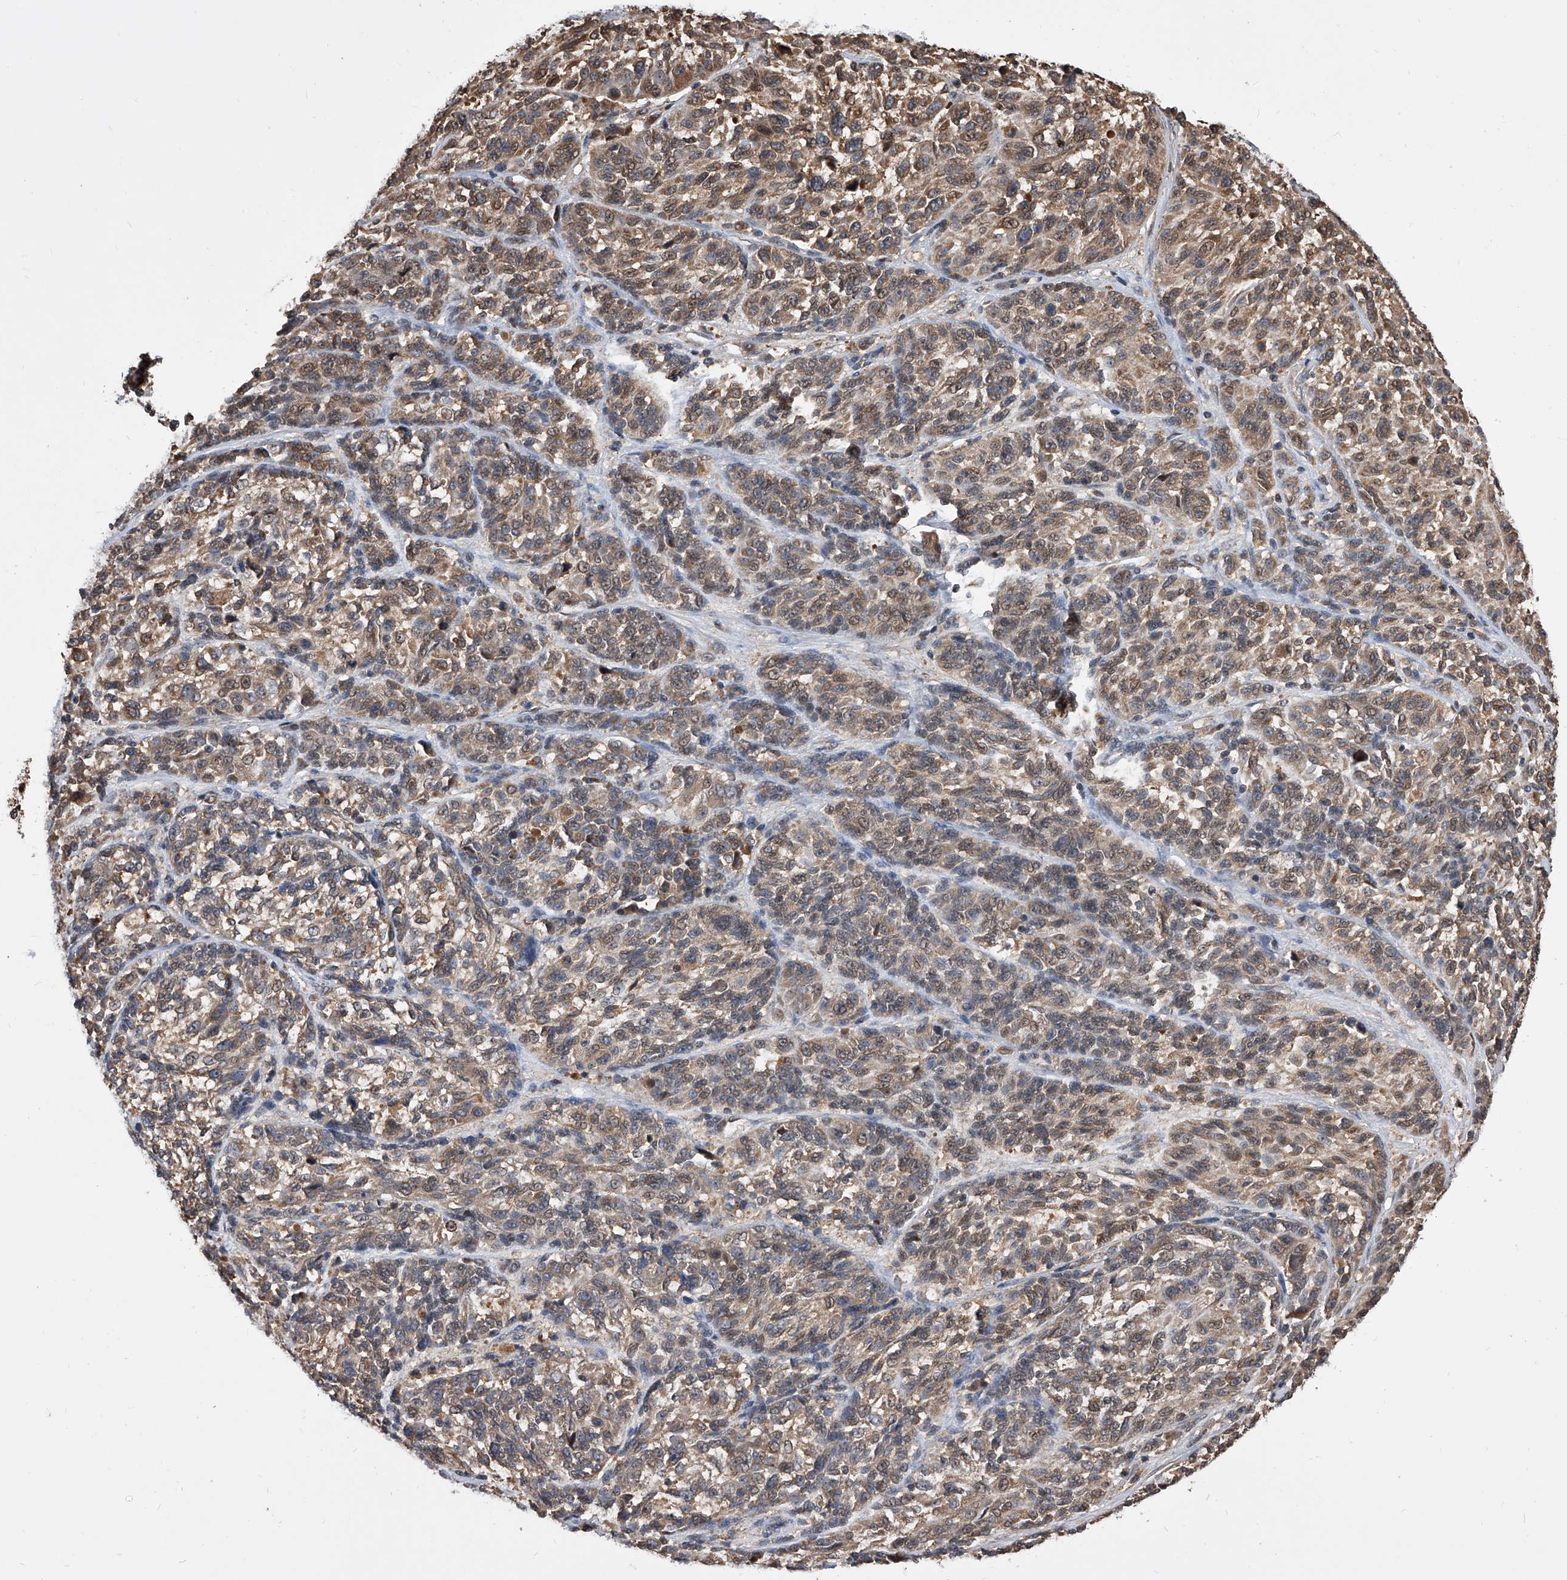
{"staining": {"intensity": "weak", "quantity": ">75%", "location": "cytoplasmic/membranous,nuclear"}, "tissue": "melanoma", "cell_type": "Tumor cells", "image_type": "cancer", "snomed": [{"axis": "morphology", "description": "Malignant melanoma, NOS"}, {"axis": "topography", "description": "Skin"}], "caption": "Brown immunohistochemical staining in melanoma shows weak cytoplasmic/membranous and nuclear expression in about >75% of tumor cells. (DAB IHC, brown staining for protein, blue staining for nuclei).", "gene": "GMDS", "patient": {"sex": "male", "age": 53}}